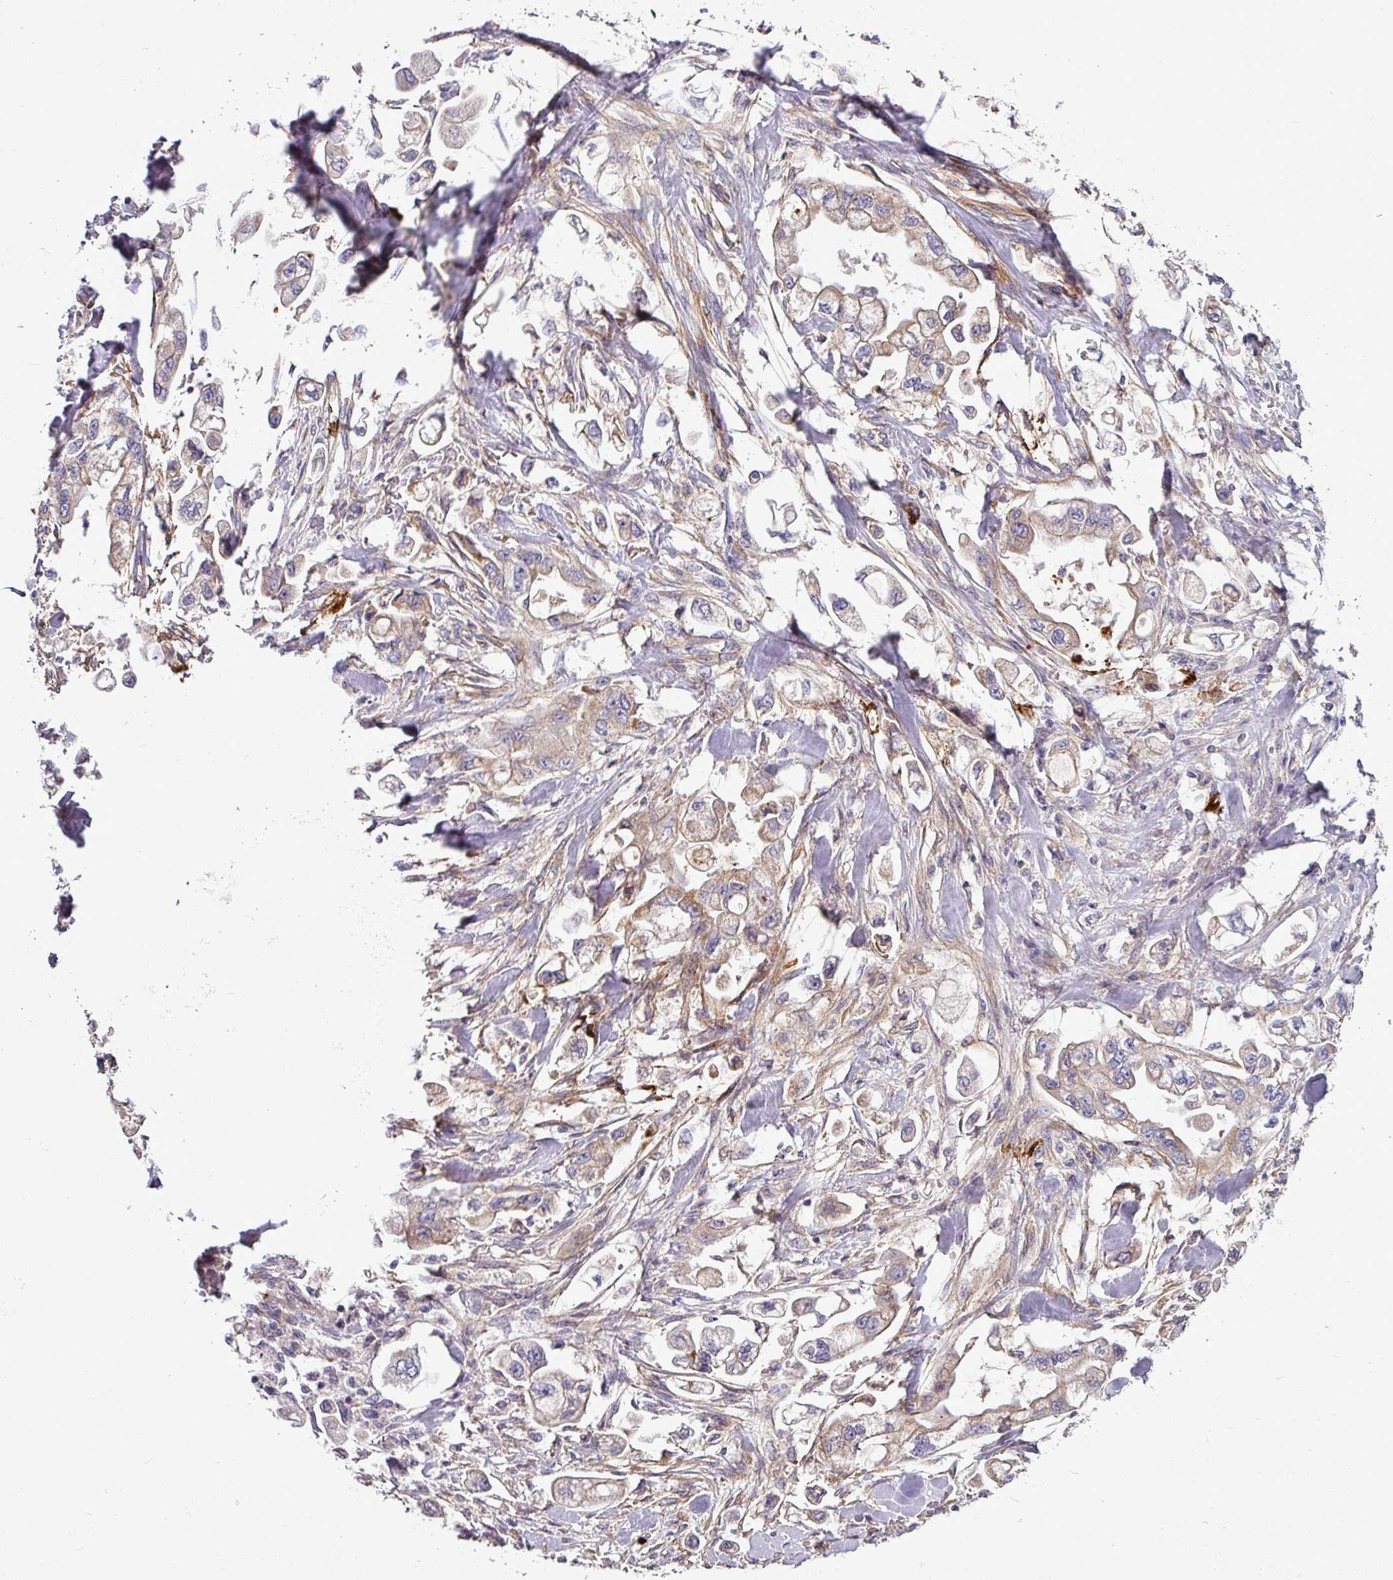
{"staining": {"intensity": "weak", "quantity": "25%-75%", "location": "cytoplasmic/membranous"}, "tissue": "stomach cancer", "cell_type": "Tumor cells", "image_type": "cancer", "snomed": [{"axis": "morphology", "description": "Adenocarcinoma, NOS"}, {"axis": "topography", "description": "Stomach"}], "caption": "Protein expression analysis of adenocarcinoma (stomach) exhibits weak cytoplasmic/membranous positivity in approximately 25%-75% of tumor cells.", "gene": "GAN", "patient": {"sex": "male", "age": 62}}